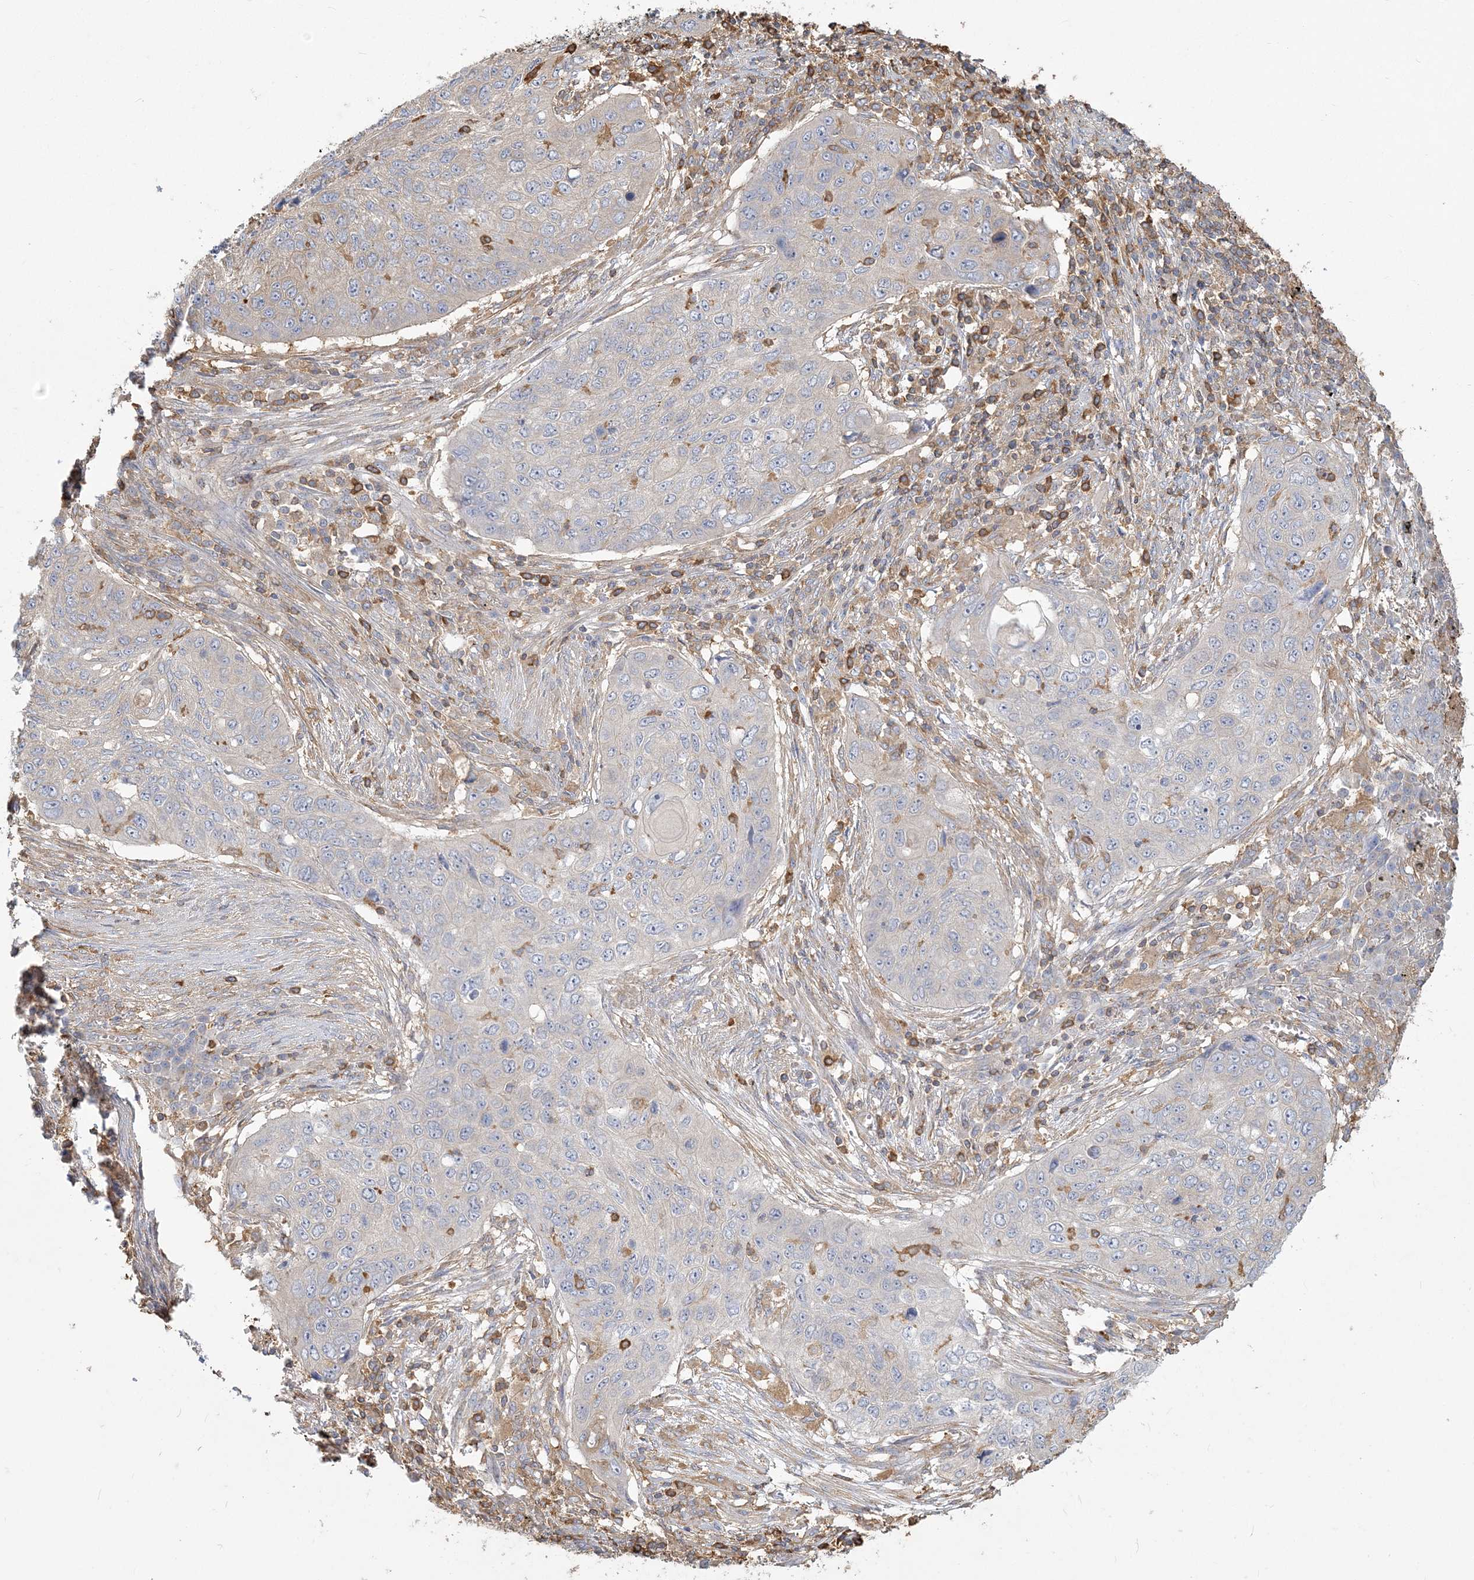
{"staining": {"intensity": "negative", "quantity": "none", "location": "none"}, "tissue": "lung cancer", "cell_type": "Tumor cells", "image_type": "cancer", "snomed": [{"axis": "morphology", "description": "Squamous cell carcinoma, NOS"}, {"axis": "topography", "description": "Lung"}], "caption": "IHC micrograph of neoplastic tissue: lung cancer stained with DAB shows no significant protein staining in tumor cells.", "gene": "ANKS1A", "patient": {"sex": "female", "age": 63}}